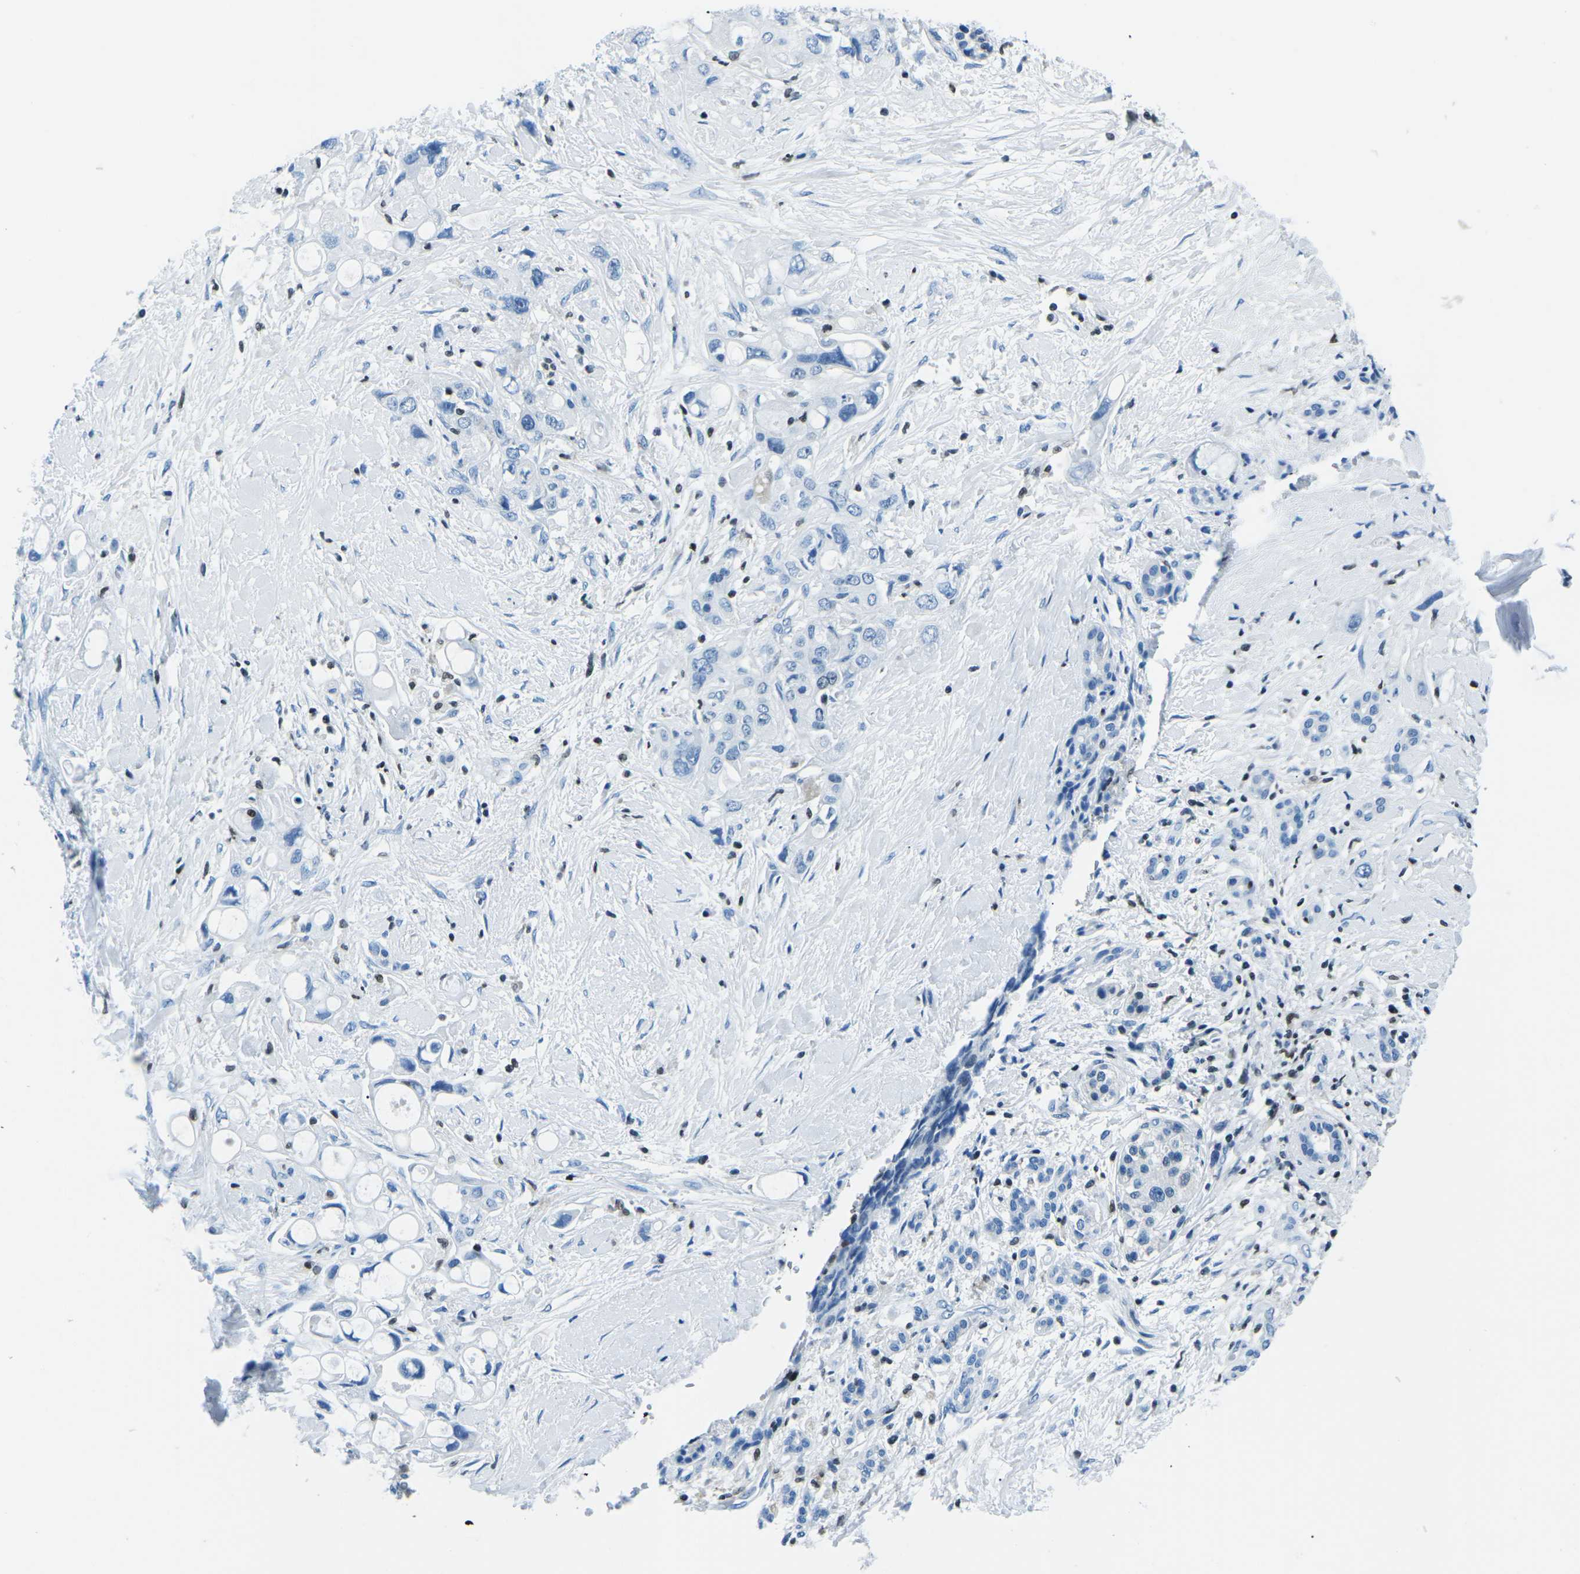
{"staining": {"intensity": "negative", "quantity": "none", "location": "none"}, "tissue": "pancreatic cancer", "cell_type": "Tumor cells", "image_type": "cancer", "snomed": [{"axis": "morphology", "description": "Adenocarcinoma, NOS"}, {"axis": "topography", "description": "Pancreas"}], "caption": "High power microscopy image of an IHC histopathology image of pancreatic cancer, revealing no significant staining in tumor cells.", "gene": "CELF2", "patient": {"sex": "female", "age": 56}}